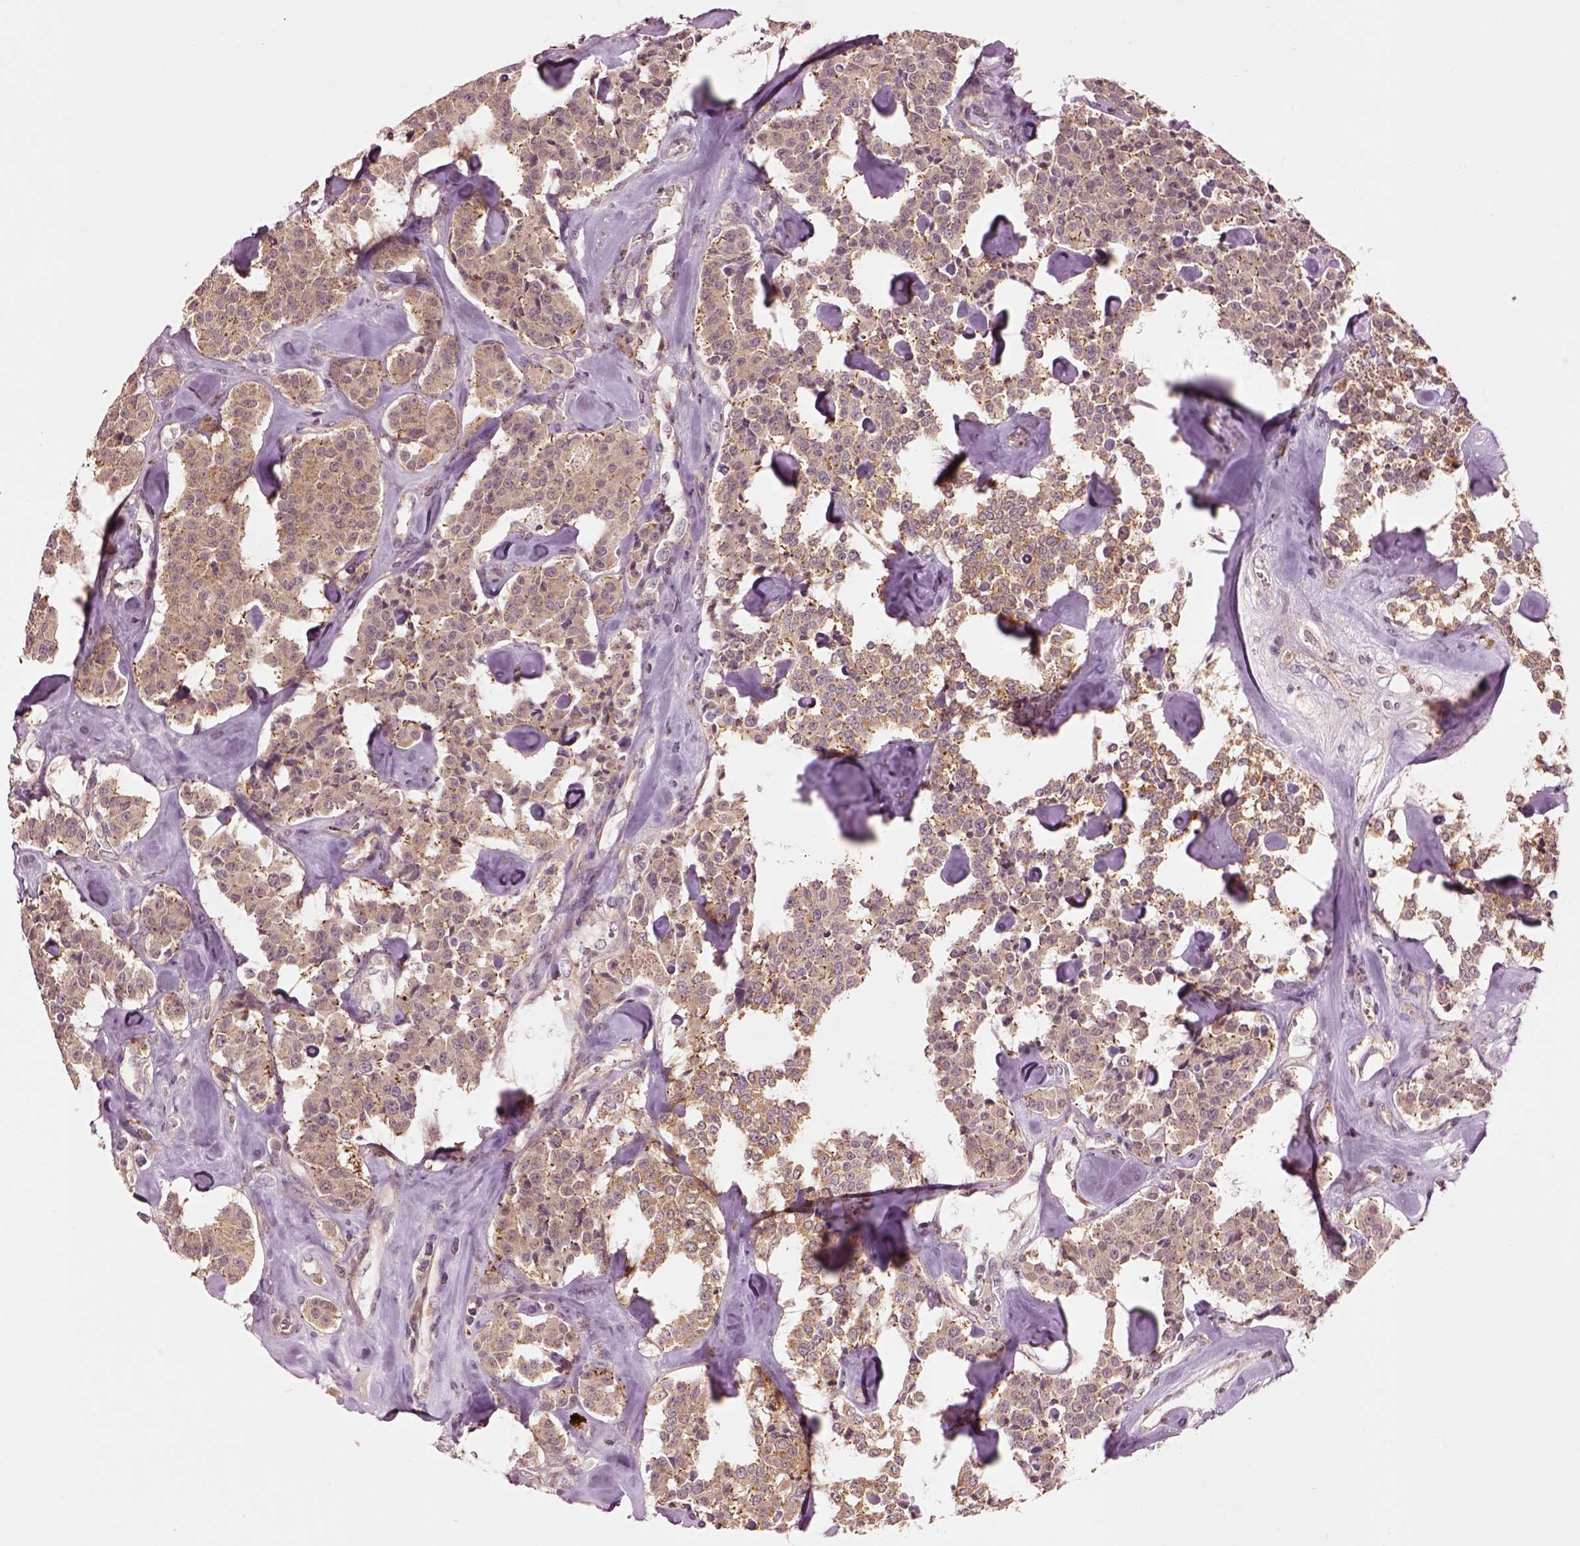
{"staining": {"intensity": "weak", "quantity": ">75%", "location": "cytoplasmic/membranous"}, "tissue": "carcinoid", "cell_type": "Tumor cells", "image_type": "cancer", "snomed": [{"axis": "morphology", "description": "Carcinoid, malignant, NOS"}, {"axis": "topography", "description": "Pancreas"}], "caption": "Weak cytoplasmic/membranous protein staining is seen in about >75% of tumor cells in malignant carcinoid.", "gene": "MTHFS", "patient": {"sex": "male", "age": 41}}